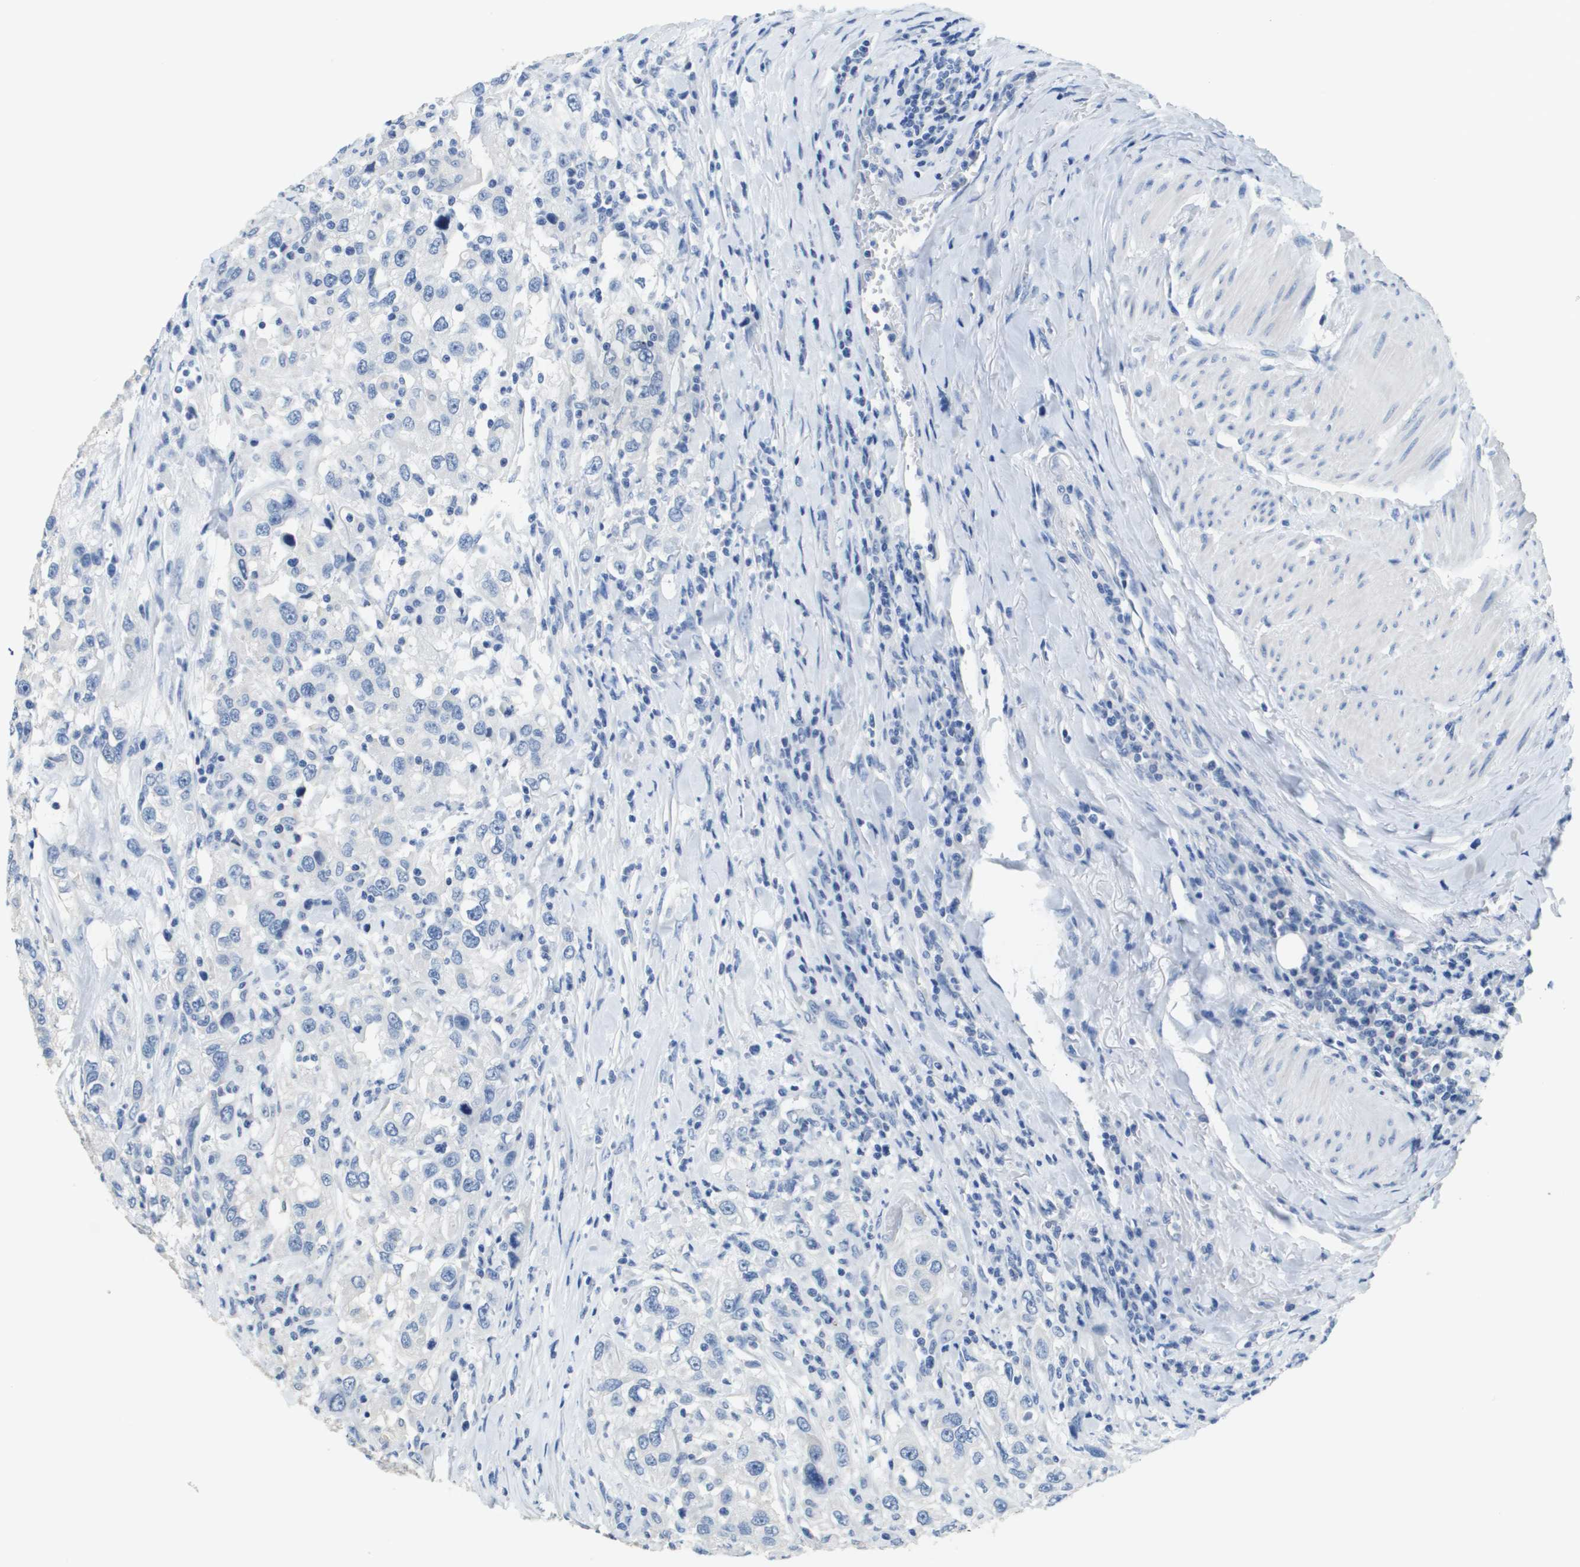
{"staining": {"intensity": "negative", "quantity": "none", "location": "none"}, "tissue": "urothelial cancer", "cell_type": "Tumor cells", "image_type": "cancer", "snomed": [{"axis": "morphology", "description": "Urothelial carcinoma, High grade"}, {"axis": "topography", "description": "Urinary bladder"}], "caption": "Immunohistochemistry of urothelial carcinoma (high-grade) demonstrates no positivity in tumor cells.", "gene": "MT3", "patient": {"sex": "female", "age": 80}}